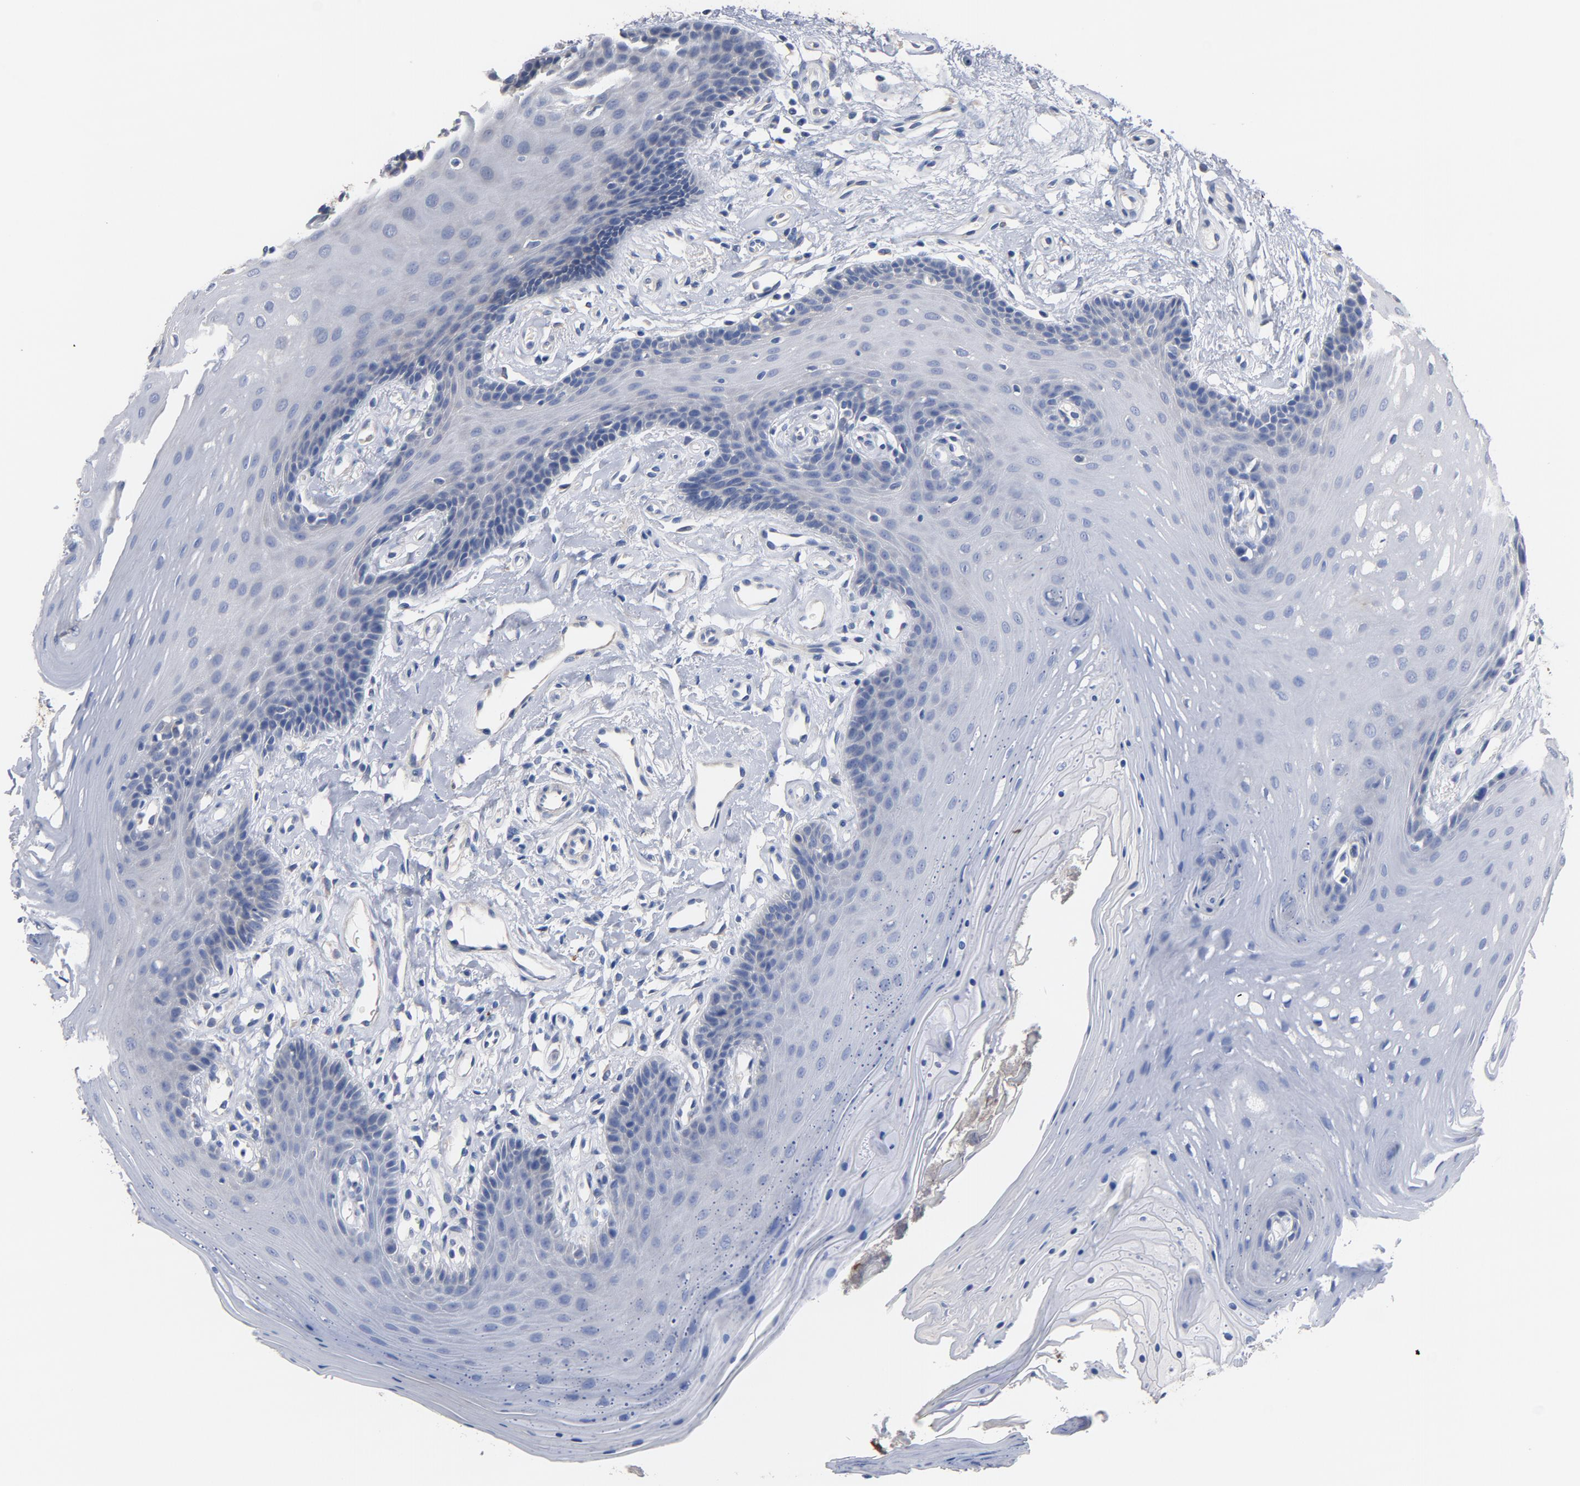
{"staining": {"intensity": "negative", "quantity": "none", "location": "none"}, "tissue": "oral mucosa", "cell_type": "Squamous epithelial cells", "image_type": "normal", "snomed": [{"axis": "morphology", "description": "Normal tissue, NOS"}, {"axis": "topography", "description": "Oral tissue"}], "caption": "High magnification brightfield microscopy of normal oral mucosa stained with DAB (3,3'-diaminobenzidine) (brown) and counterstained with hematoxylin (blue): squamous epithelial cells show no significant expression.", "gene": "TLR4", "patient": {"sex": "male", "age": 62}}